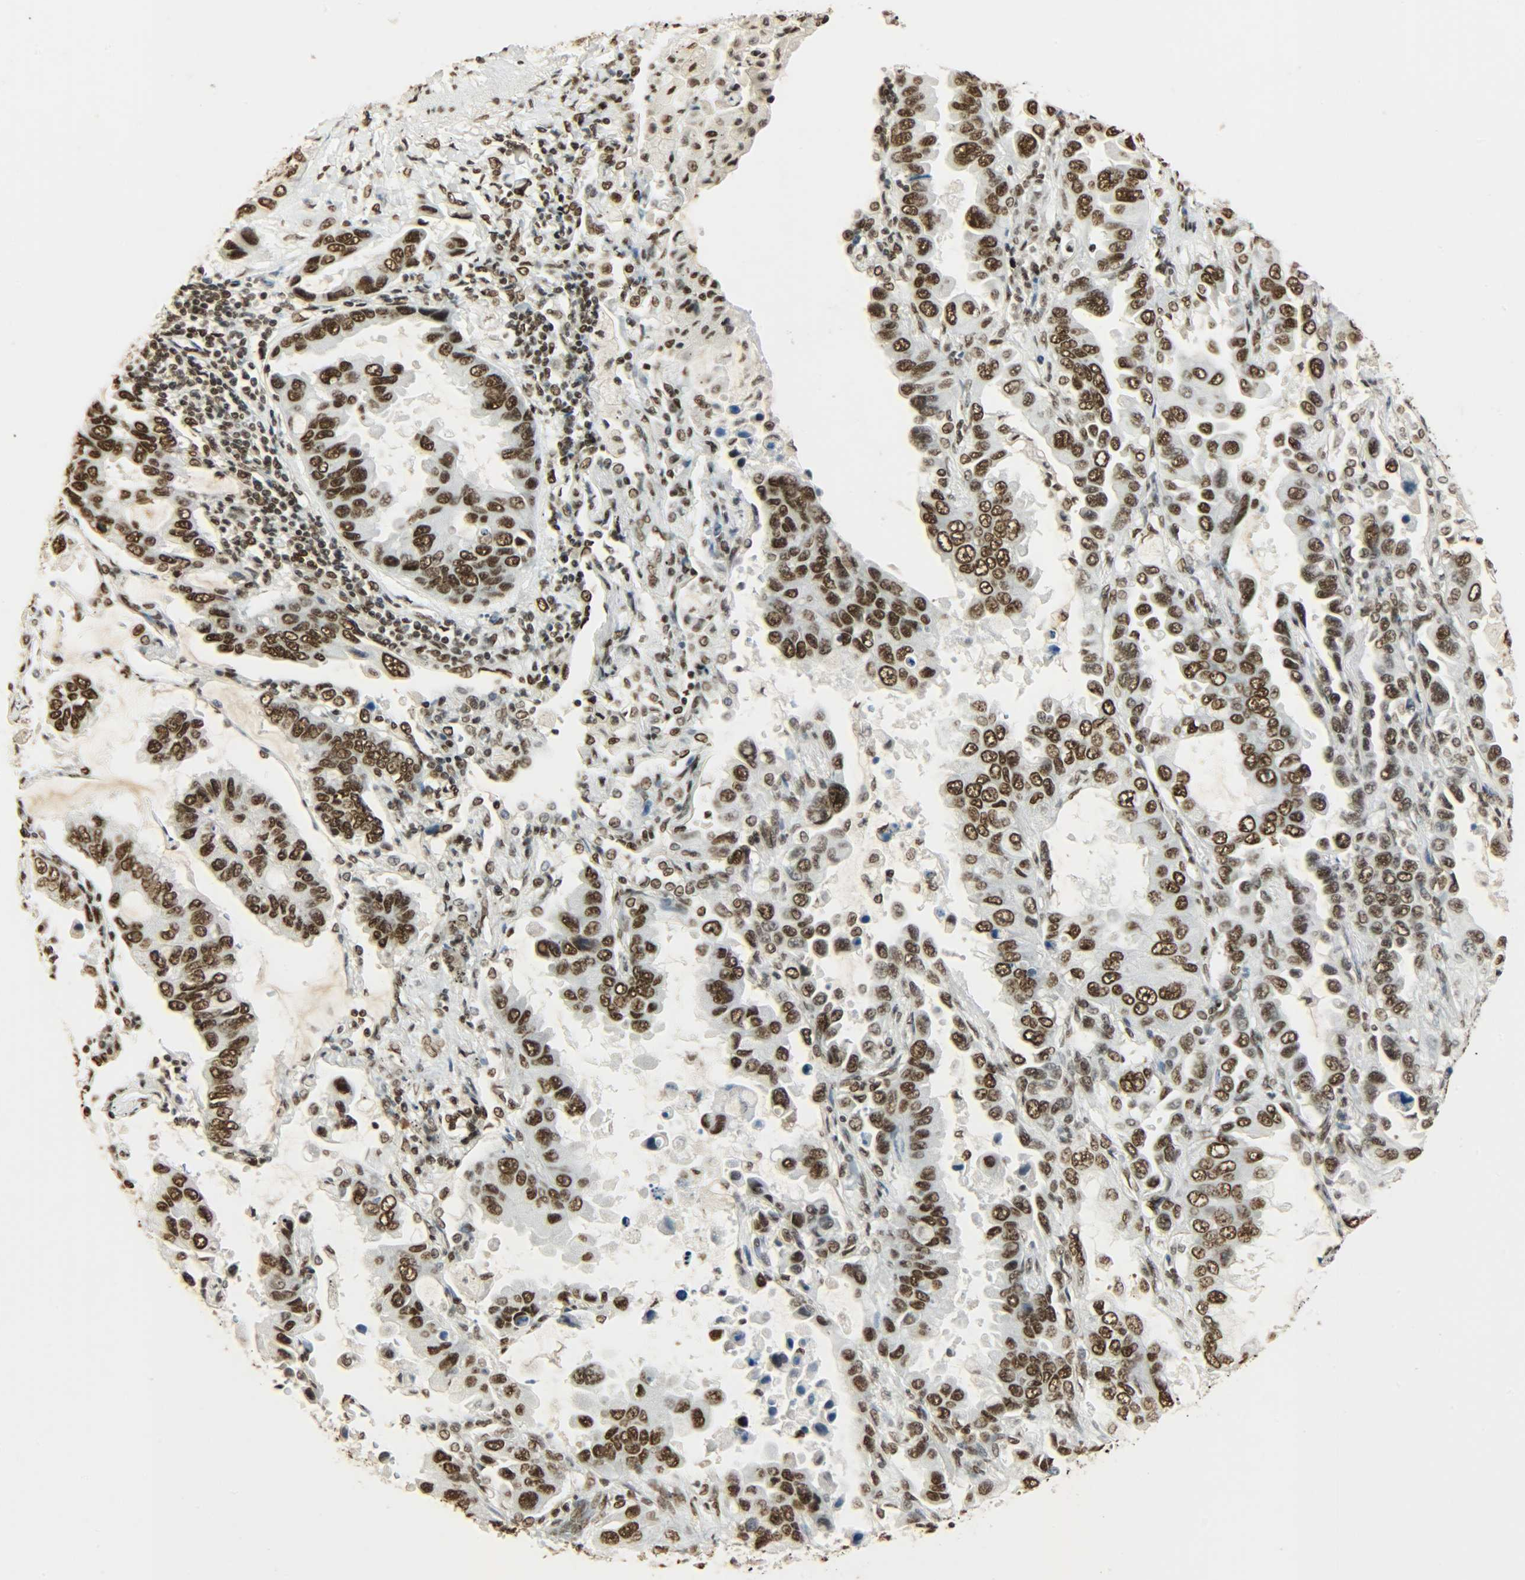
{"staining": {"intensity": "strong", "quantity": ">75%", "location": "nuclear"}, "tissue": "lung cancer", "cell_type": "Tumor cells", "image_type": "cancer", "snomed": [{"axis": "morphology", "description": "Adenocarcinoma, NOS"}, {"axis": "topography", "description": "Lung"}], "caption": "Immunohistochemistry of lung adenocarcinoma displays high levels of strong nuclear expression in approximately >75% of tumor cells. (brown staining indicates protein expression, while blue staining denotes nuclei).", "gene": "KHDRBS1", "patient": {"sex": "male", "age": 64}}